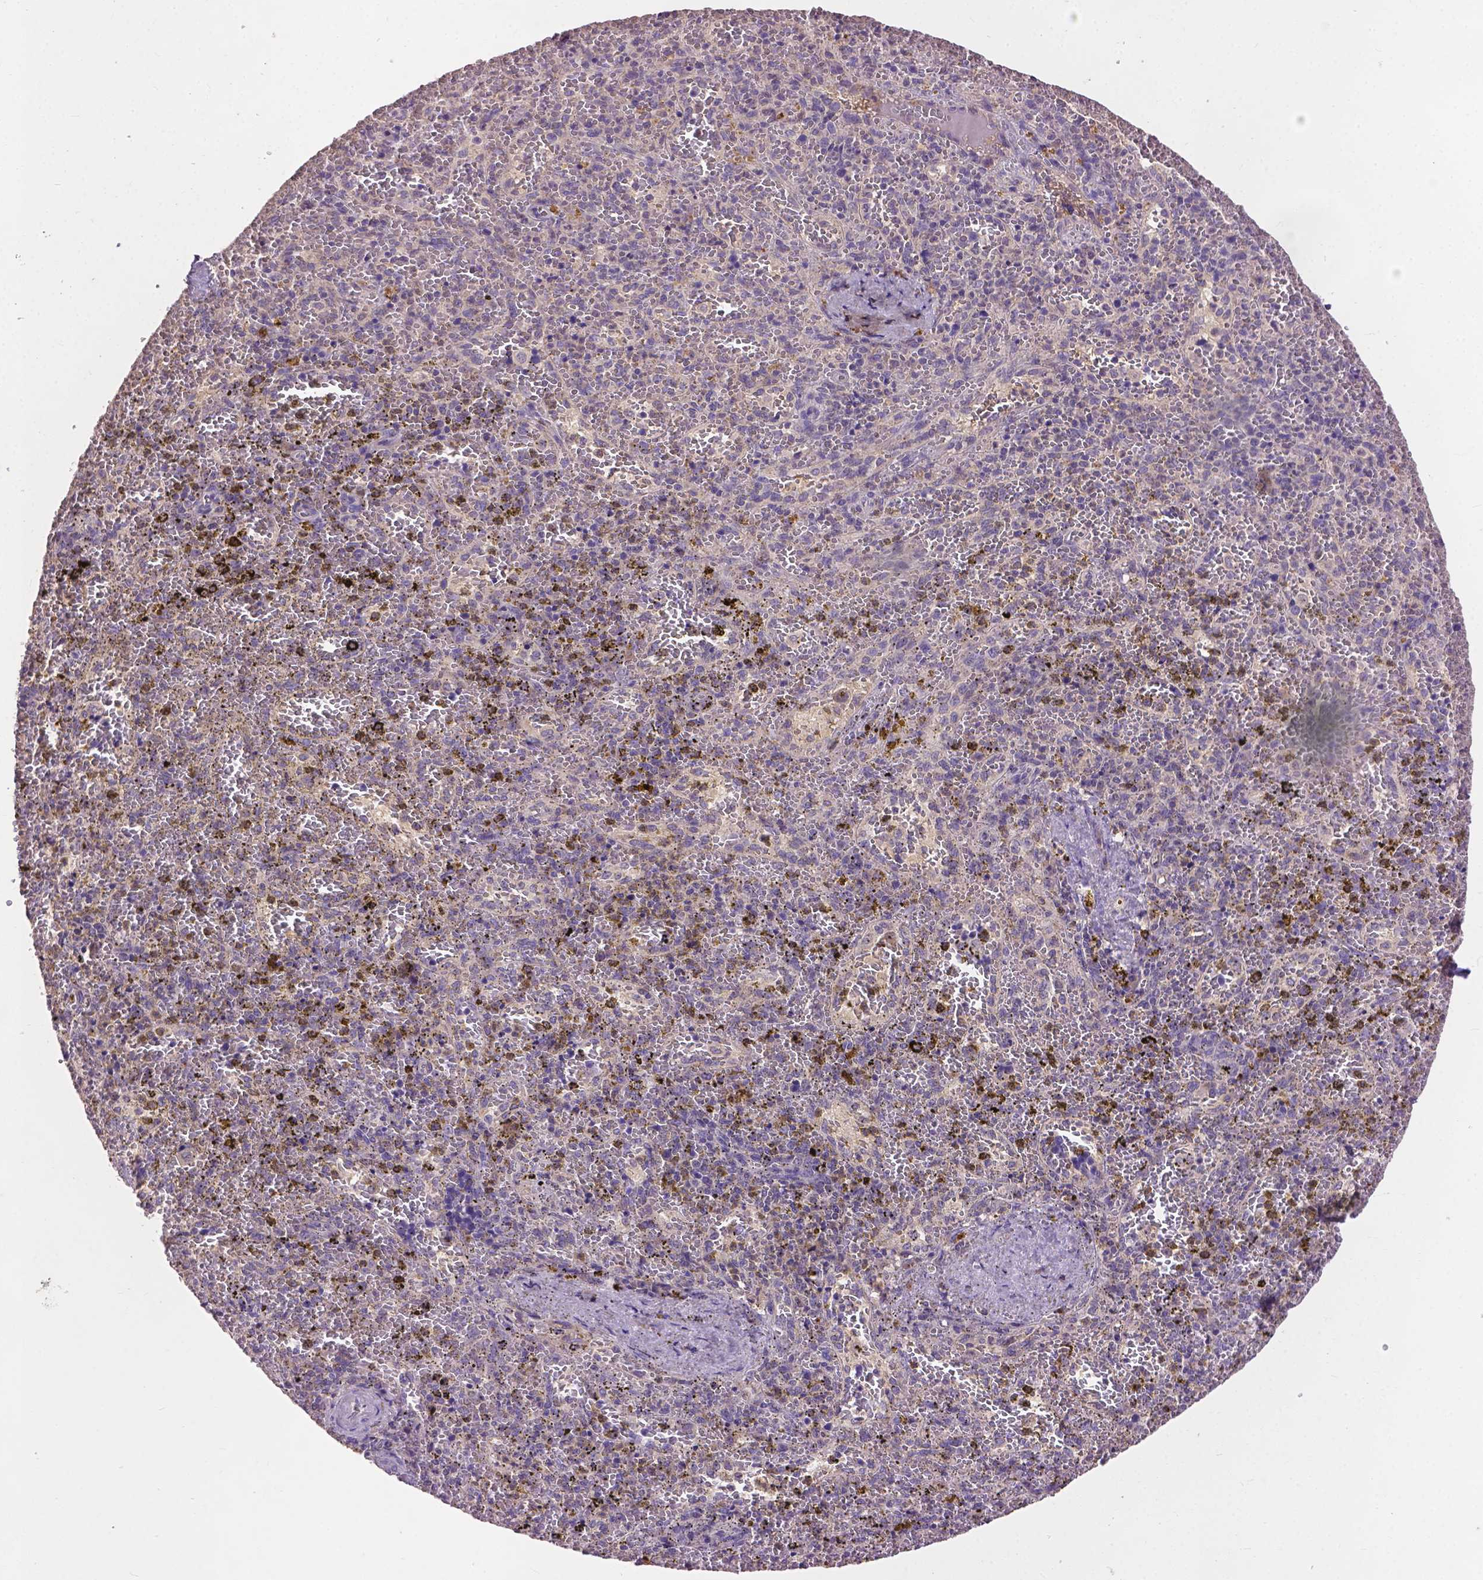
{"staining": {"intensity": "negative", "quantity": "none", "location": "none"}, "tissue": "spleen", "cell_type": "Cells in red pulp", "image_type": "normal", "snomed": [{"axis": "morphology", "description": "Normal tissue, NOS"}, {"axis": "topography", "description": "Spleen"}], "caption": "Immunohistochemistry image of unremarkable spleen stained for a protein (brown), which exhibits no positivity in cells in red pulp.", "gene": "ZNF337", "patient": {"sex": "female", "age": 50}}